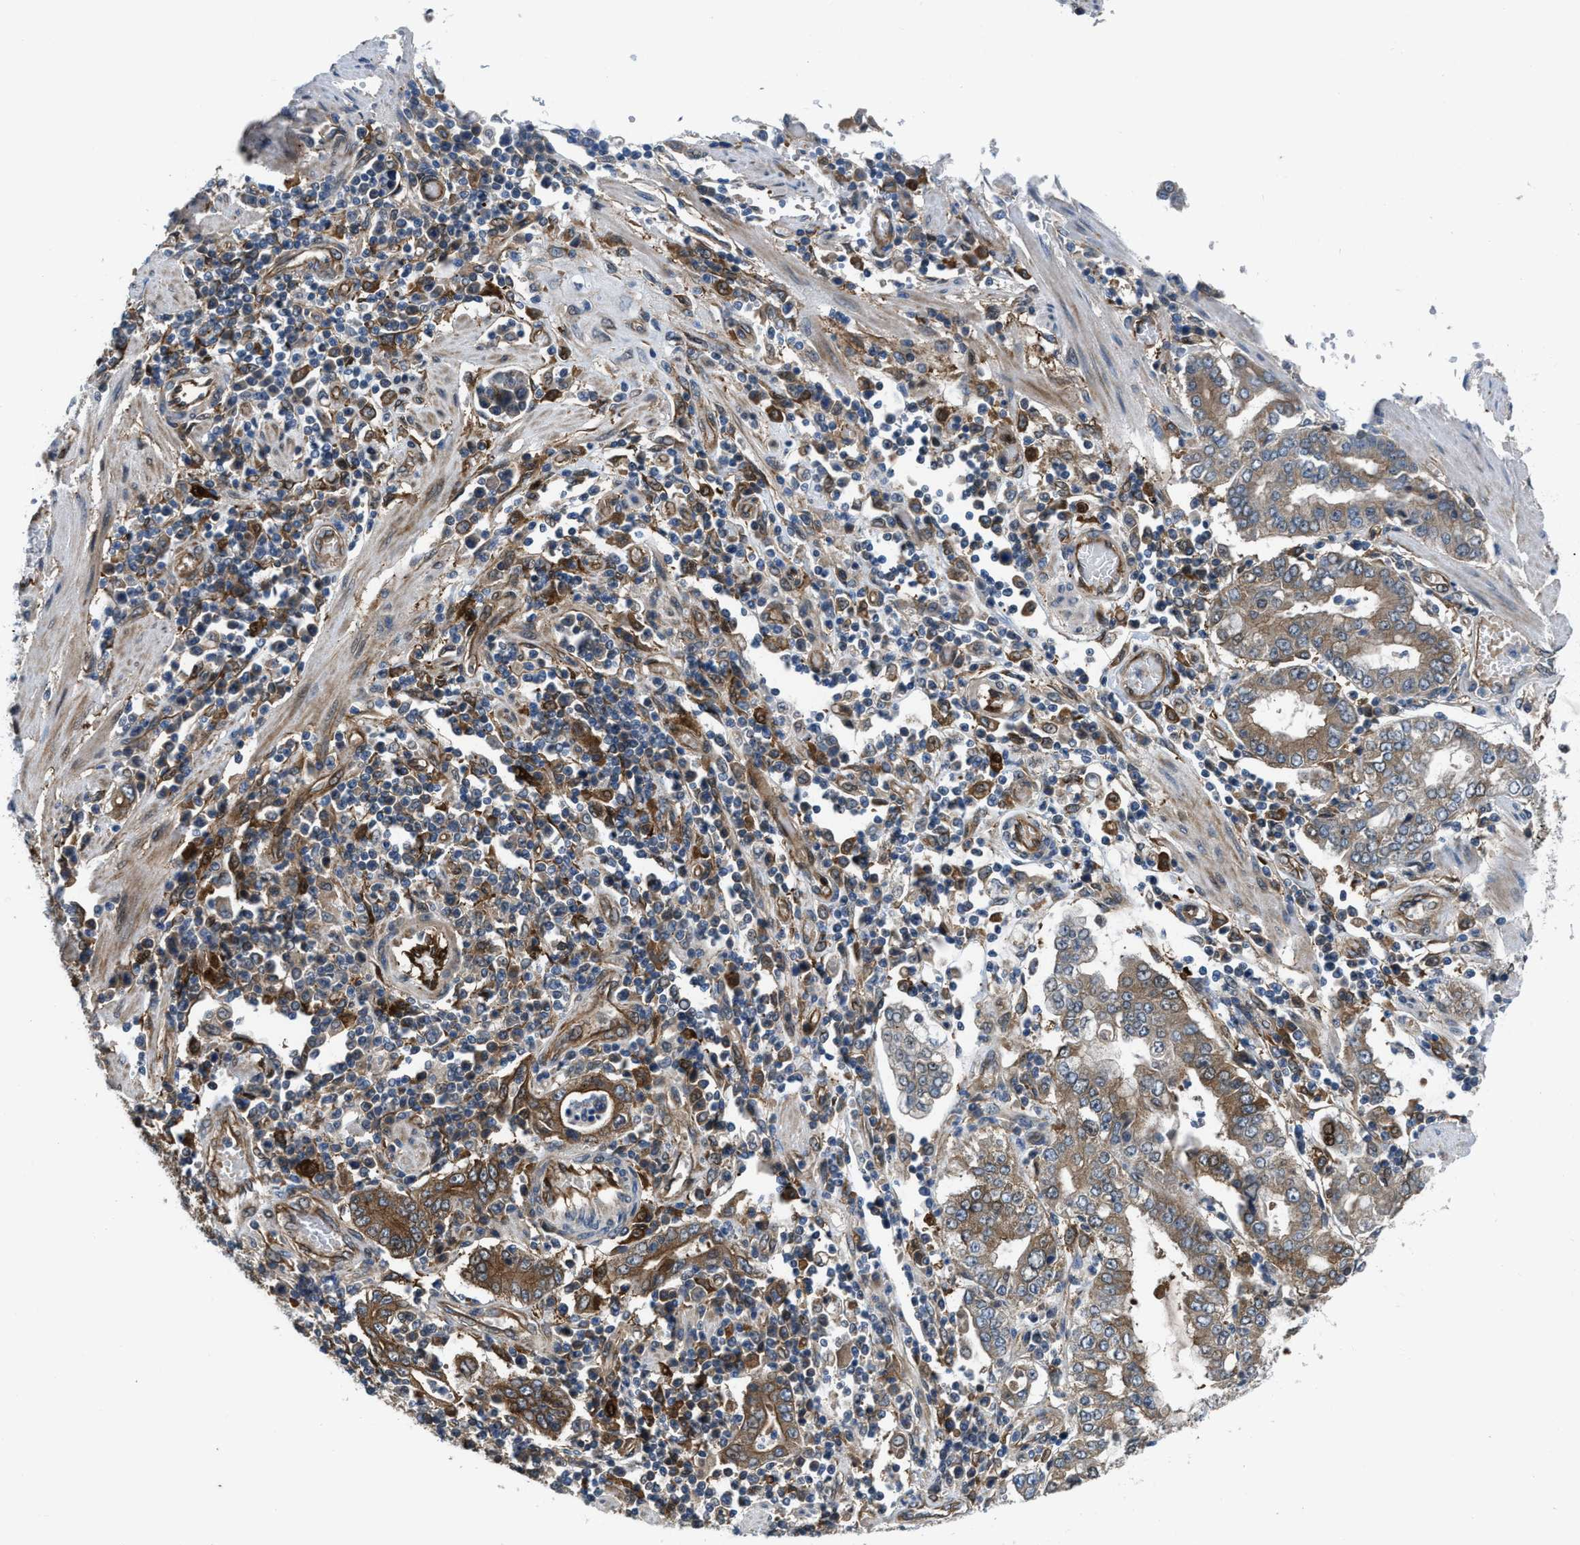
{"staining": {"intensity": "moderate", "quantity": ">75%", "location": "cytoplasmic/membranous"}, "tissue": "stomach cancer", "cell_type": "Tumor cells", "image_type": "cancer", "snomed": [{"axis": "morphology", "description": "Adenocarcinoma, NOS"}, {"axis": "topography", "description": "Stomach"}], "caption": "Stomach cancer tissue demonstrates moderate cytoplasmic/membranous staining in about >75% of tumor cells, visualized by immunohistochemistry.", "gene": "BAZ2B", "patient": {"sex": "male", "age": 76}}